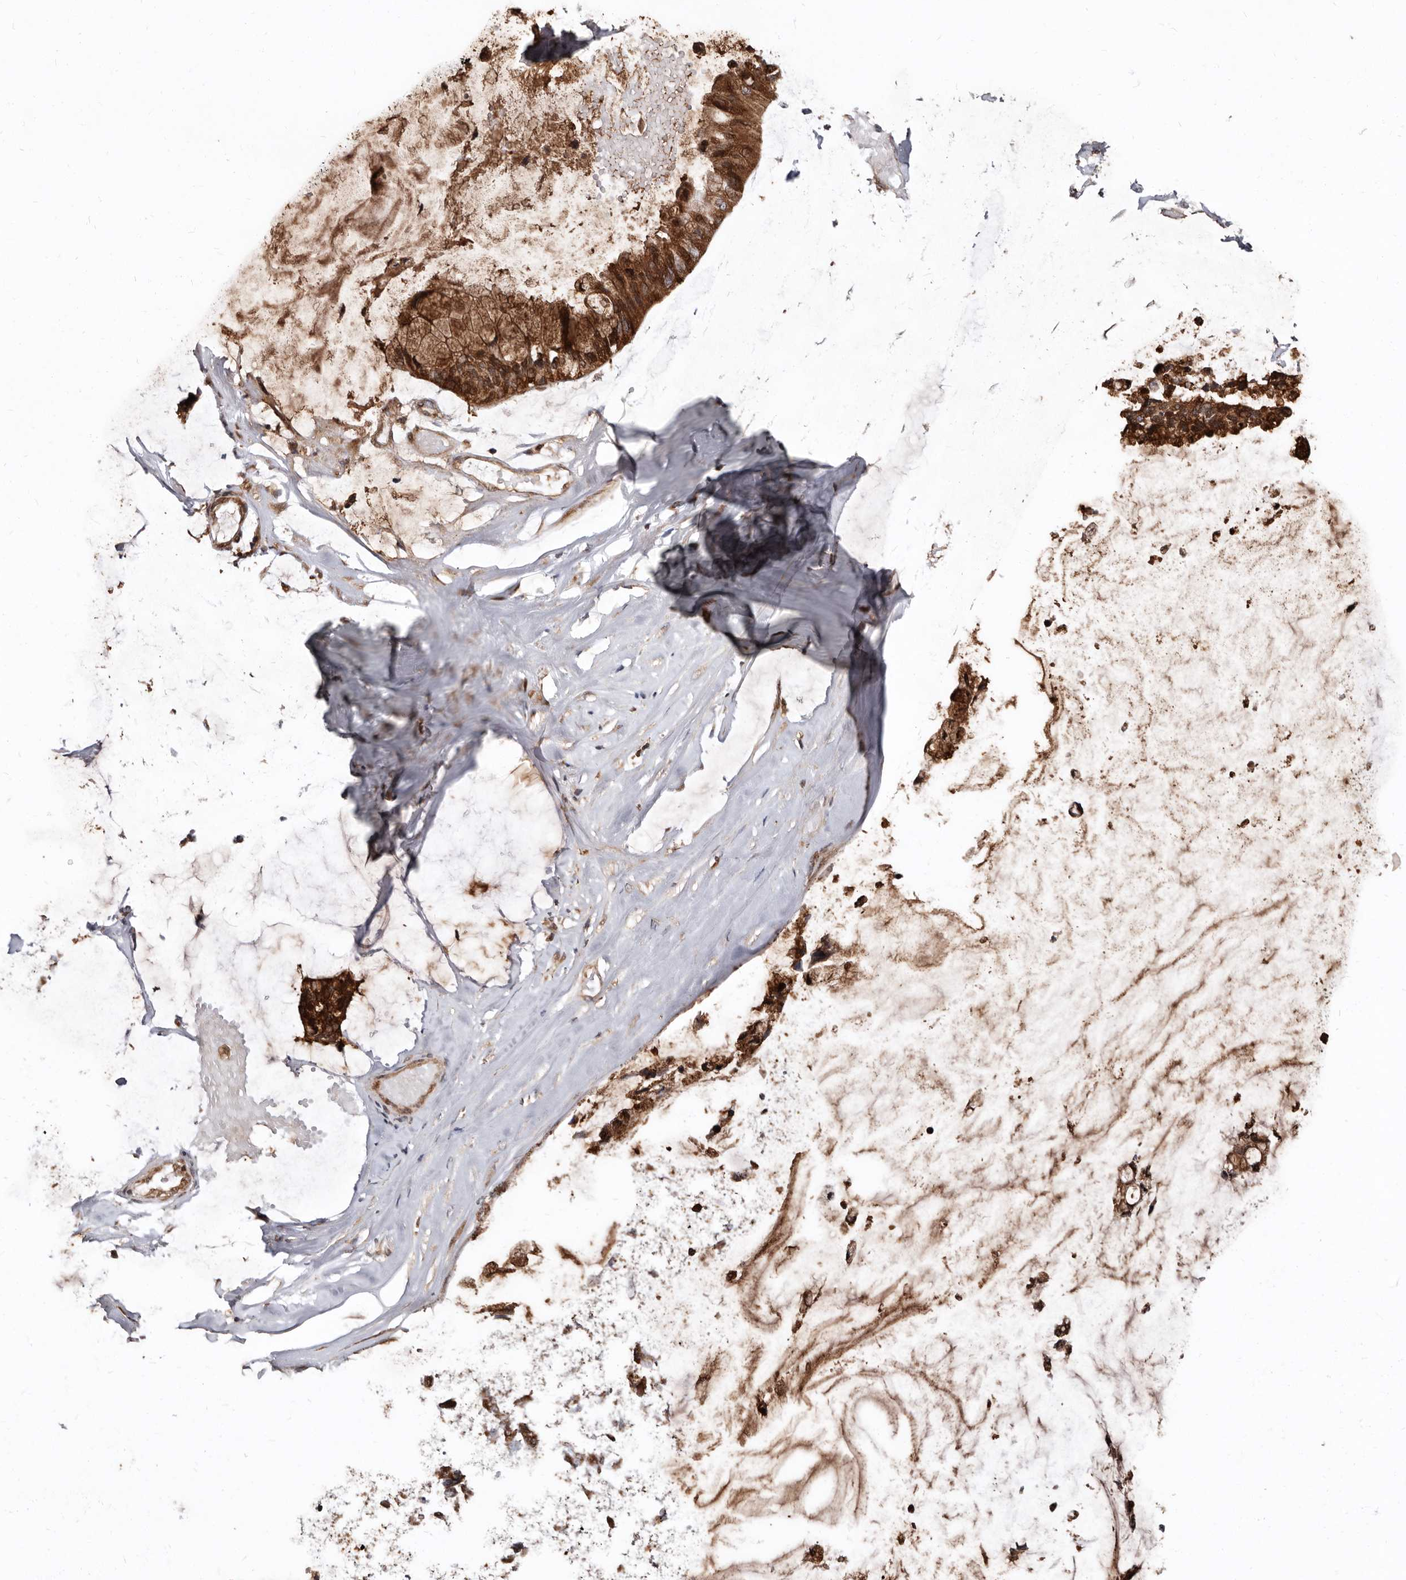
{"staining": {"intensity": "strong", "quantity": ">75%", "location": "cytoplasmic/membranous"}, "tissue": "ovarian cancer", "cell_type": "Tumor cells", "image_type": "cancer", "snomed": [{"axis": "morphology", "description": "Cystadenocarcinoma, mucinous, NOS"}, {"axis": "topography", "description": "Ovary"}], "caption": "Mucinous cystadenocarcinoma (ovarian) was stained to show a protein in brown. There is high levels of strong cytoplasmic/membranous expression in approximately >75% of tumor cells.", "gene": "WEE2", "patient": {"sex": "female", "age": 39}}